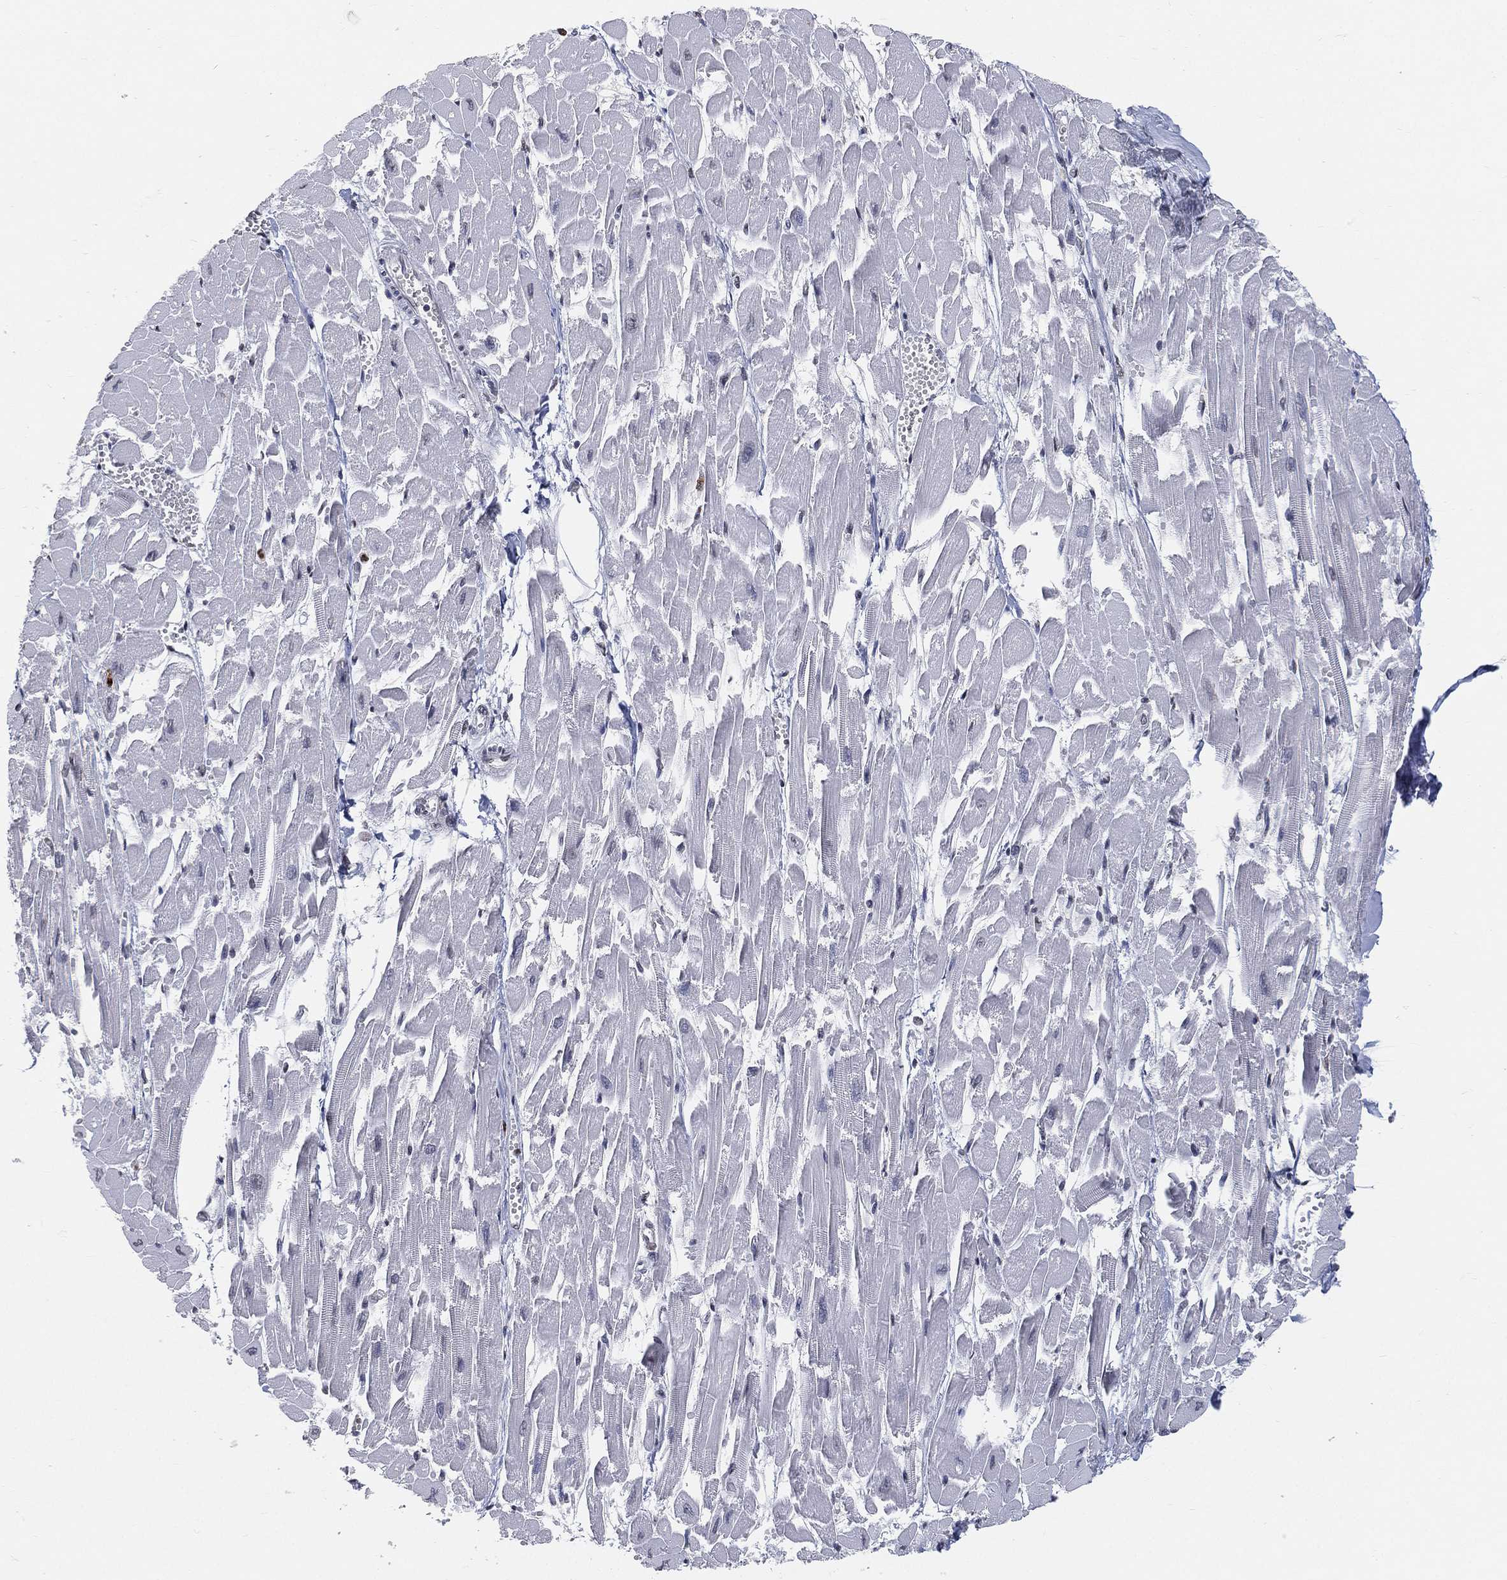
{"staining": {"intensity": "negative", "quantity": "none", "location": "none"}, "tissue": "heart muscle", "cell_type": "Cardiomyocytes", "image_type": "normal", "snomed": [{"axis": "morphology", "description": "Normal tissue, NOS"}, {"axis": "topography", "description": "Heart"}], "caption": "Immunohistochemistry of benign human heart muscle displays no staining in cardiomyocytes.", "gene": "ARG1", "patient": {"sex": "female", "age": 52}}